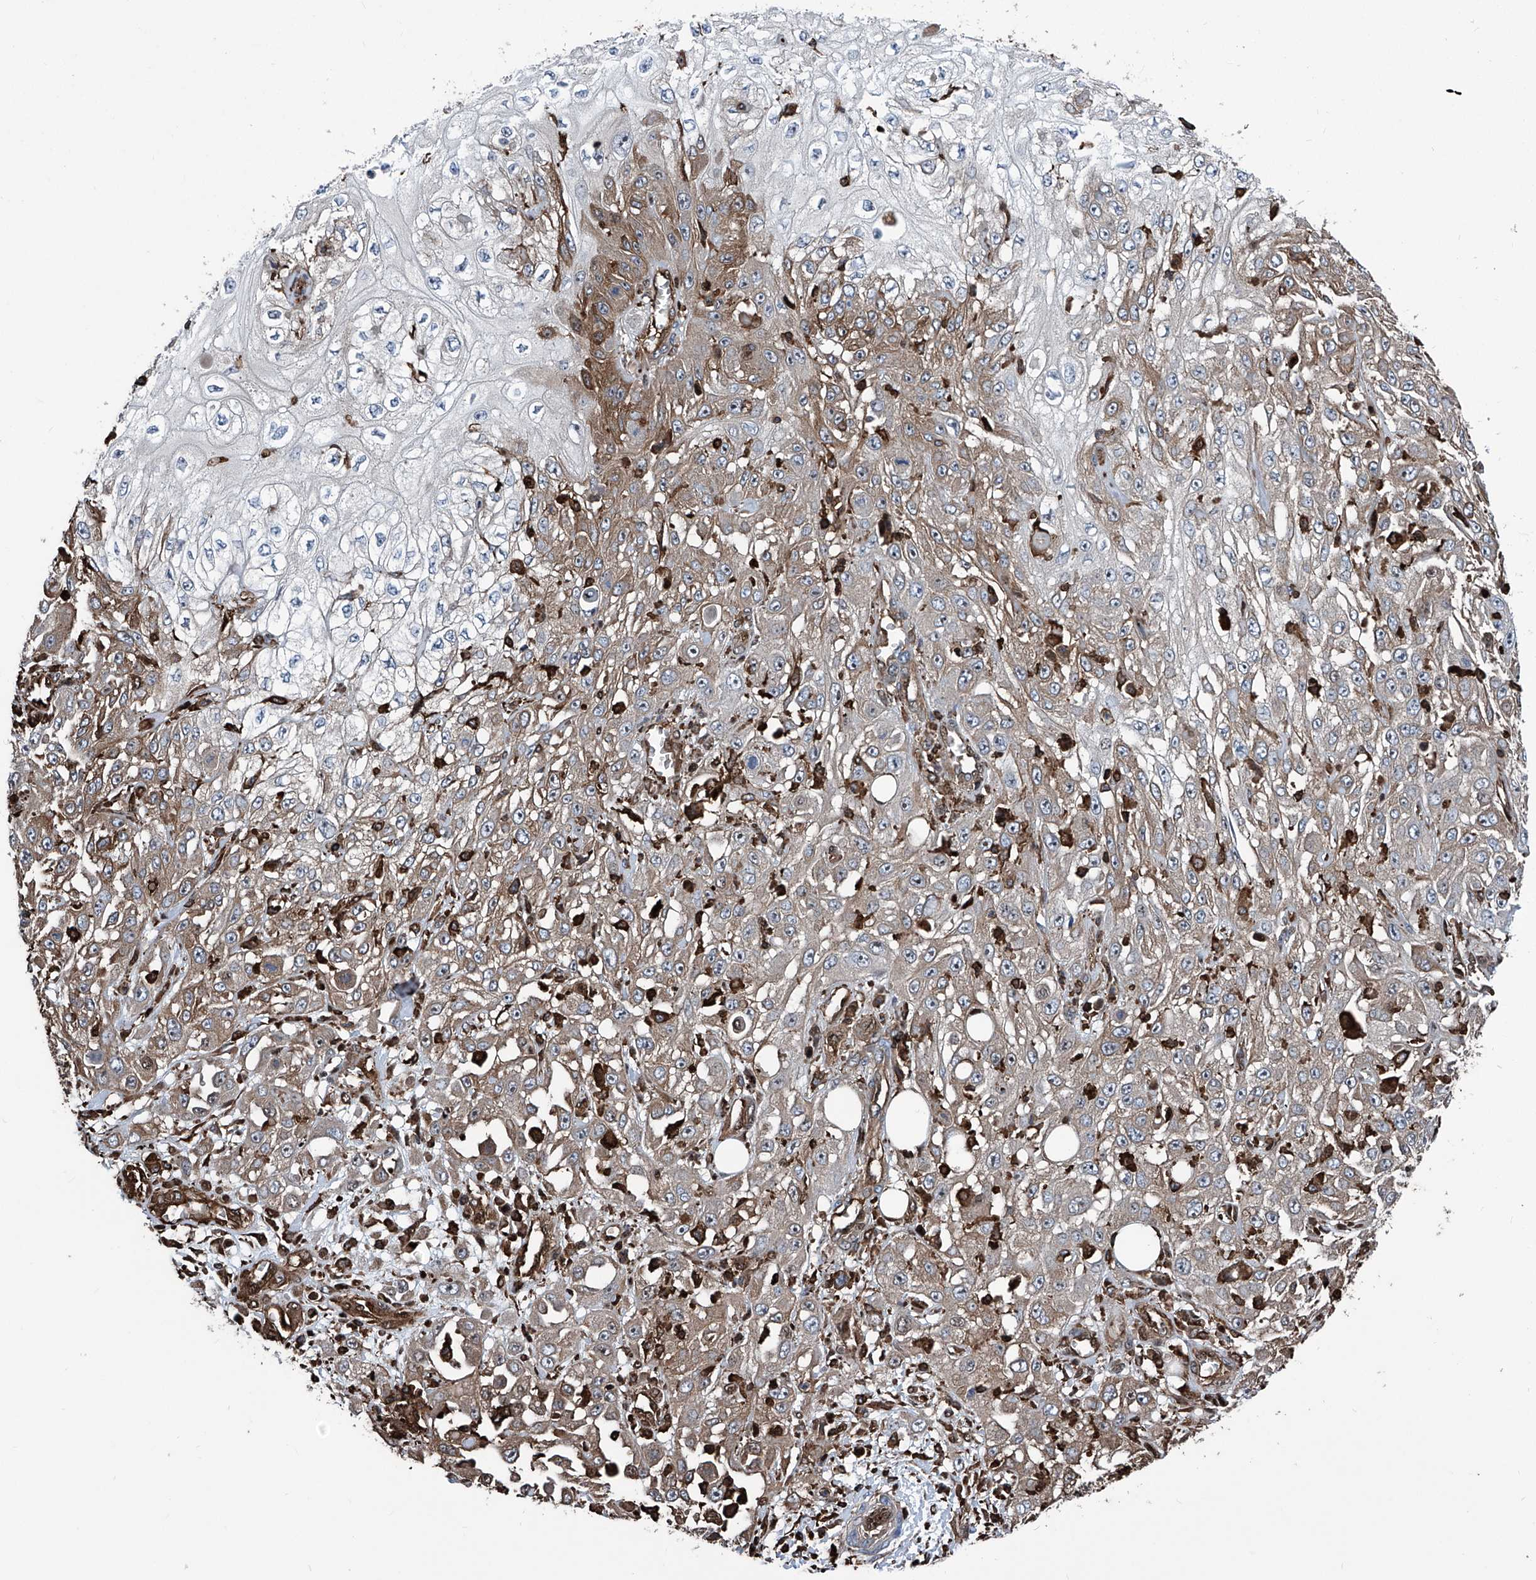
{"staining": {"intensity": "moderate", "quantity": "25%-75%", "location": "cytoplasmic/membranous"}, "tissue": "skin cancer", "cell_type": "Tumor cells", "image_type": "cancer", "snomed": [{"axis": "morphology", "description": "Squamous cell carcinoma, NOS"}, {"axis": "morphology", "description": "Squamous cell carcinoma, metastatic, NOS"}, {"axis": "topography", "description": "Skin"}, {"axis": "topography", "description": "Lymph node"}], "caption": "Skin cancer stained for a protein (brown) demonstrates moderate cytoplasmic/membranous positive expression in approximately 25%-75% of tumor cells.", "gene": "ZNF484", "patient": {"sex": "male", "age": 75}}